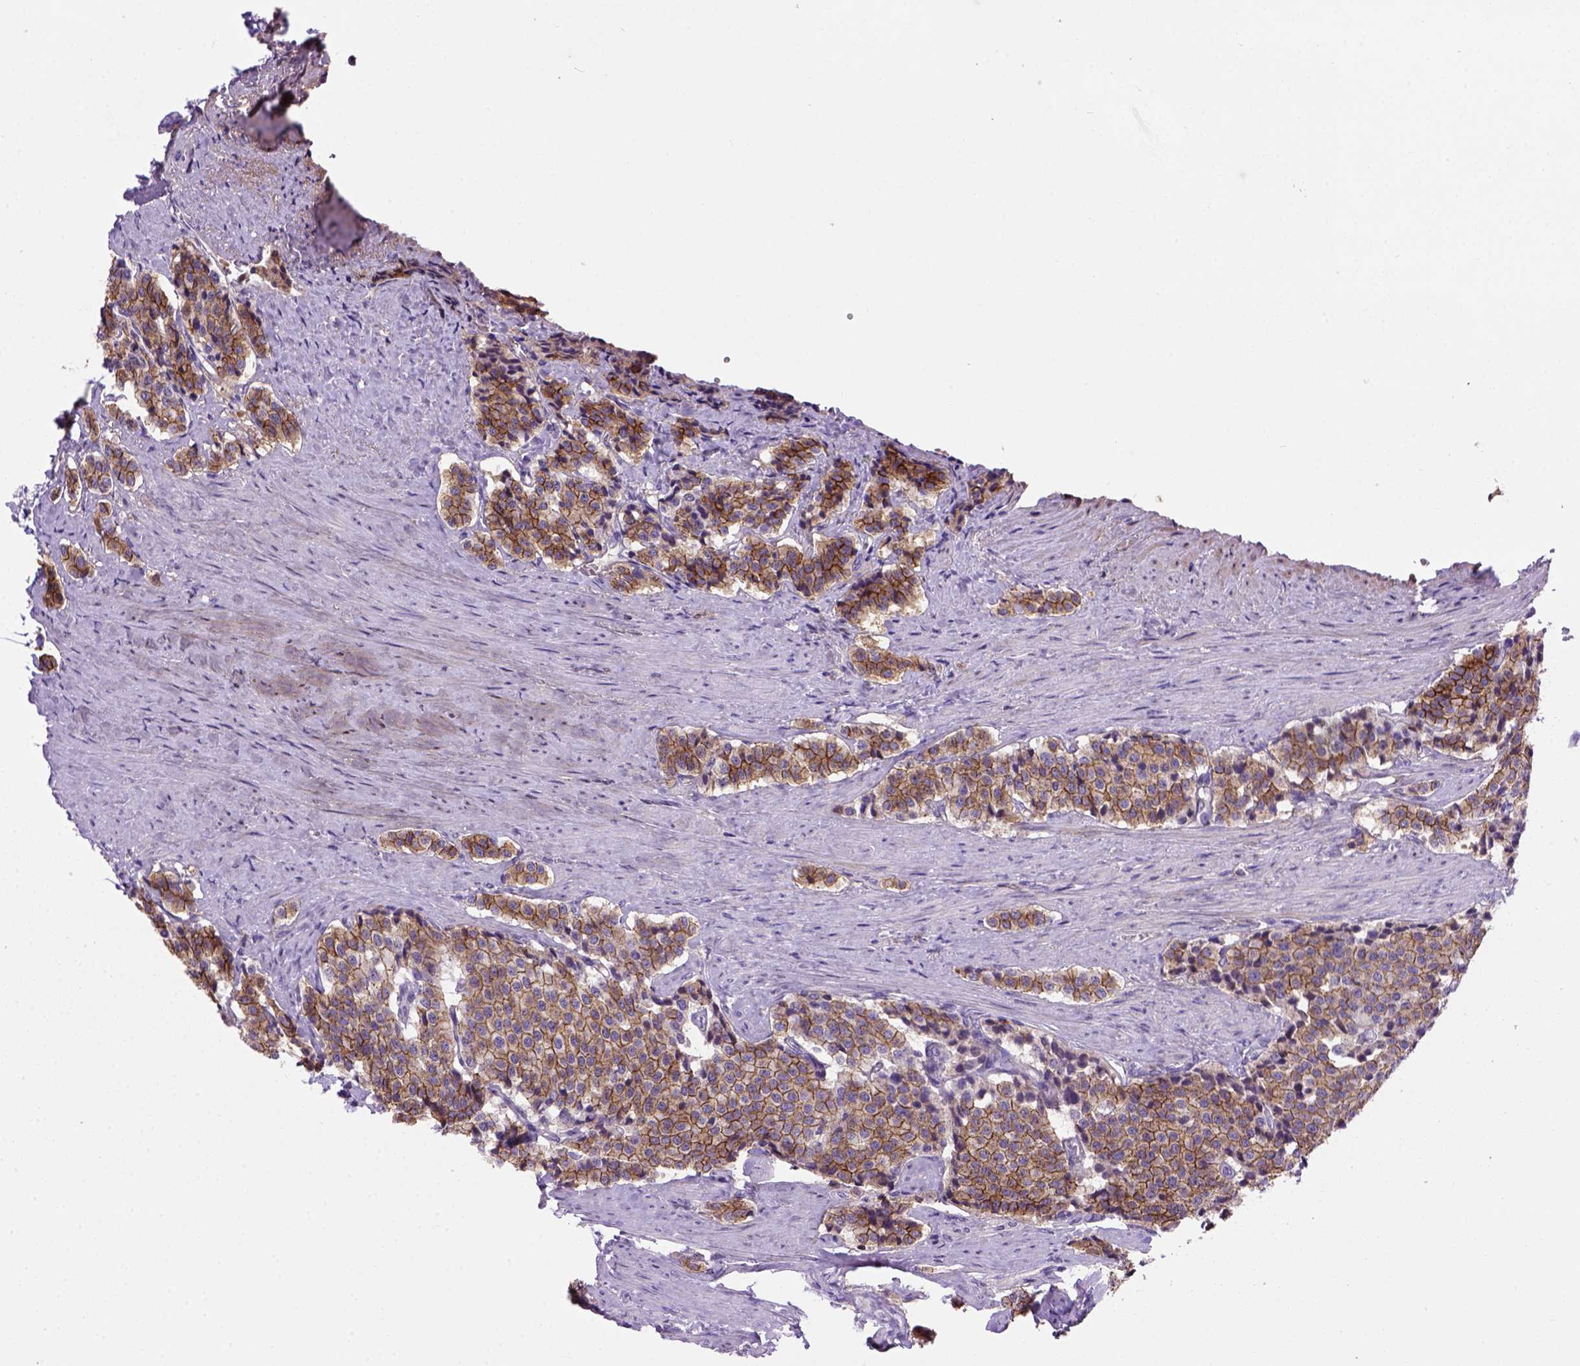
{"staining": {"intensity": "moderate", "quantity": ">75%", "location": "cytoplasmic/membranous"}, "tissue": "carcinoid", "cell_type": "Tumor cells", "image_type": "cancer", "snomed": [{"axis": "morphology", "description": "Carcinoid, malignant, NOS"}, {"axis": "topography", "description": "Small intestine"}], "caption": "Malignant carcinoid stained with a brown dye demonstrates moderate cytoplasmic/membranous positive expression in about >75% of tumor cells.", "gene": "CDH1", "patient": {"sex": "female", "age": 58}}